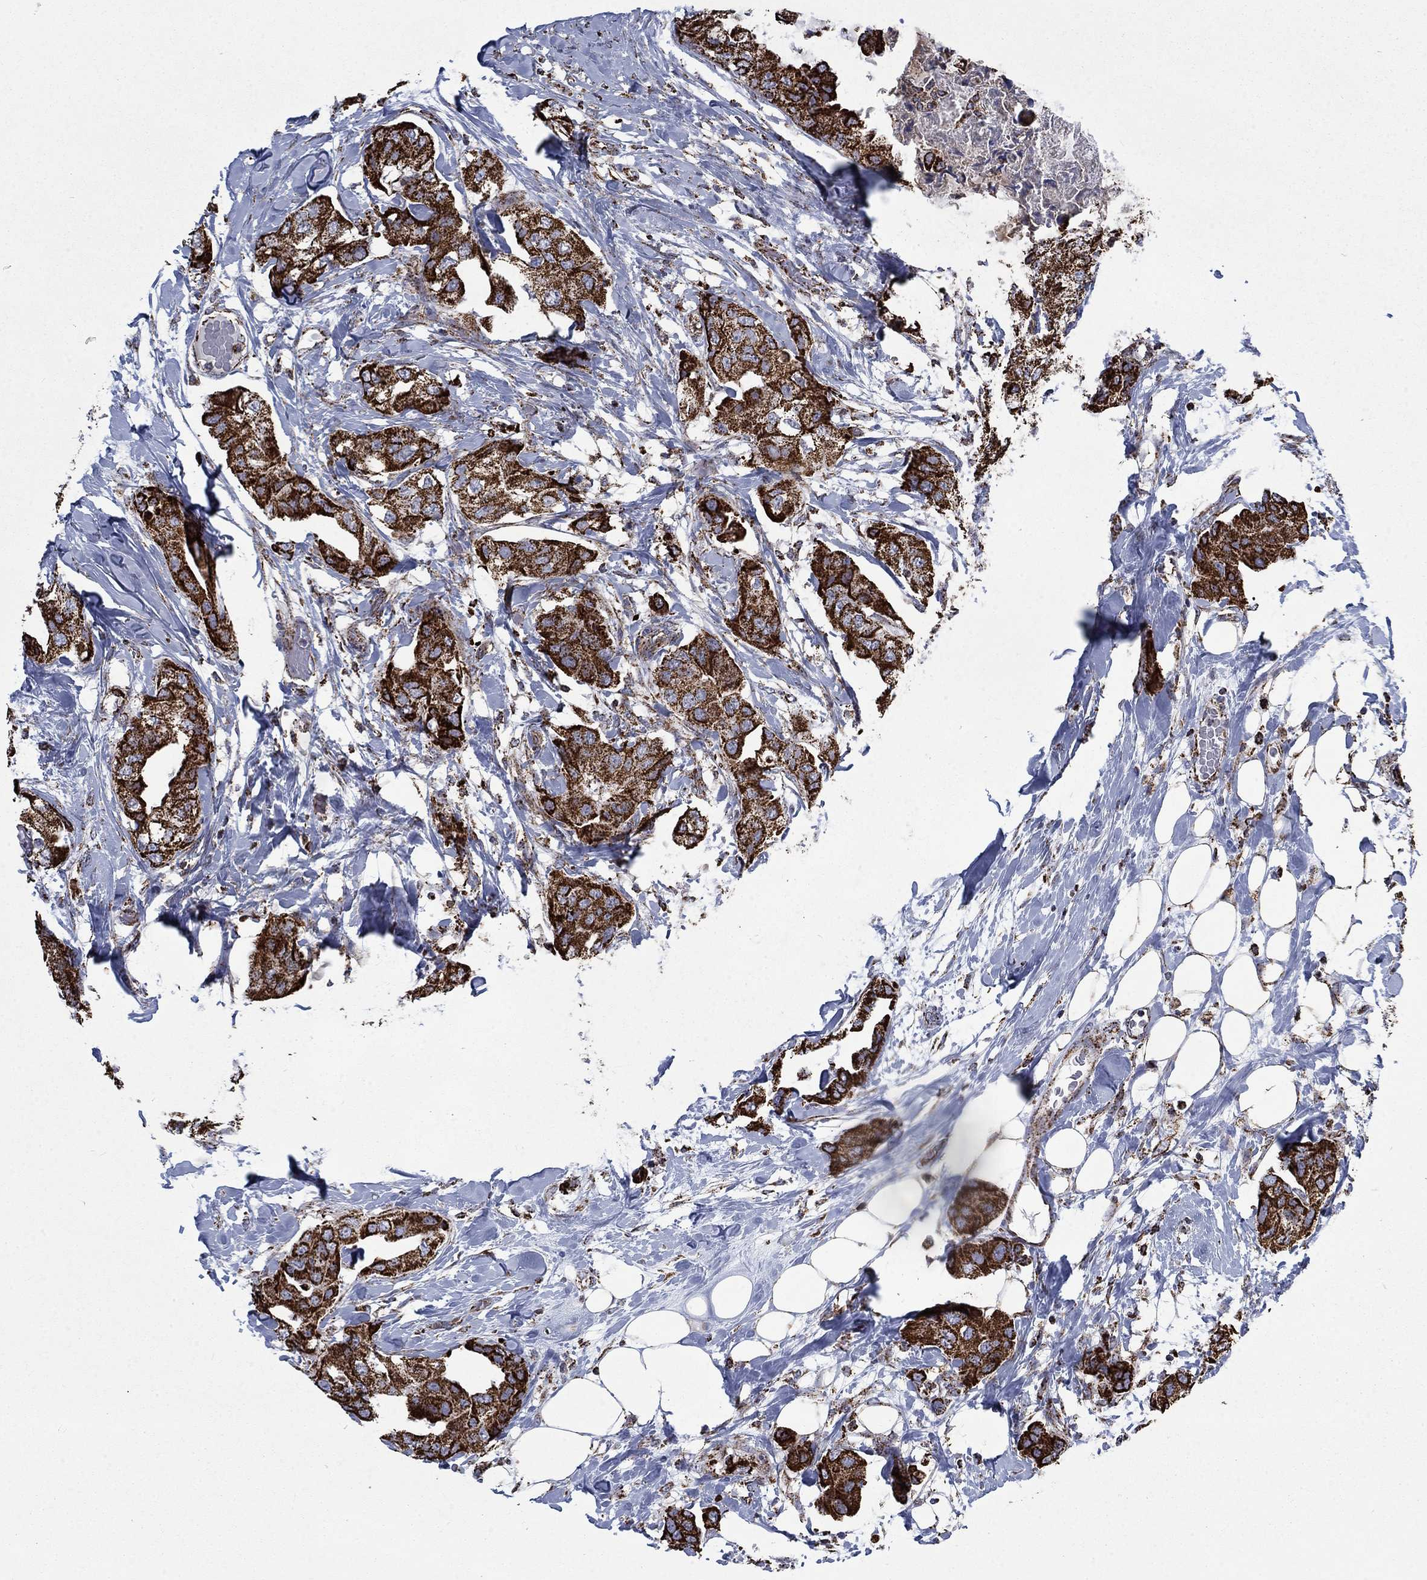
{"staining": {"intensity": "strong", "quantity": ">75%", "location": "cytoplasmic/membranous"}, "tissue": "breast cancer", "cell_type": "Tumor cells", "image_type": "cancer", "snomed": [{"axis": "morphology", "description": "Normal tissue, NOS"}, {"axis": "morphology", "description": "Duct carcinoma"}, {"axis": "topography", "description": "Breast"}], "caption": "Immunohistochemistry (IHC) image of intraductal carcinoma (breast) stained for a protein (brown), which demonstrates high levels of strong cytoplasmic/membranous expression in about >75% of tumor cells.", "gene": "MOAP1", "patient": {"sex": "female", "age": 40}}